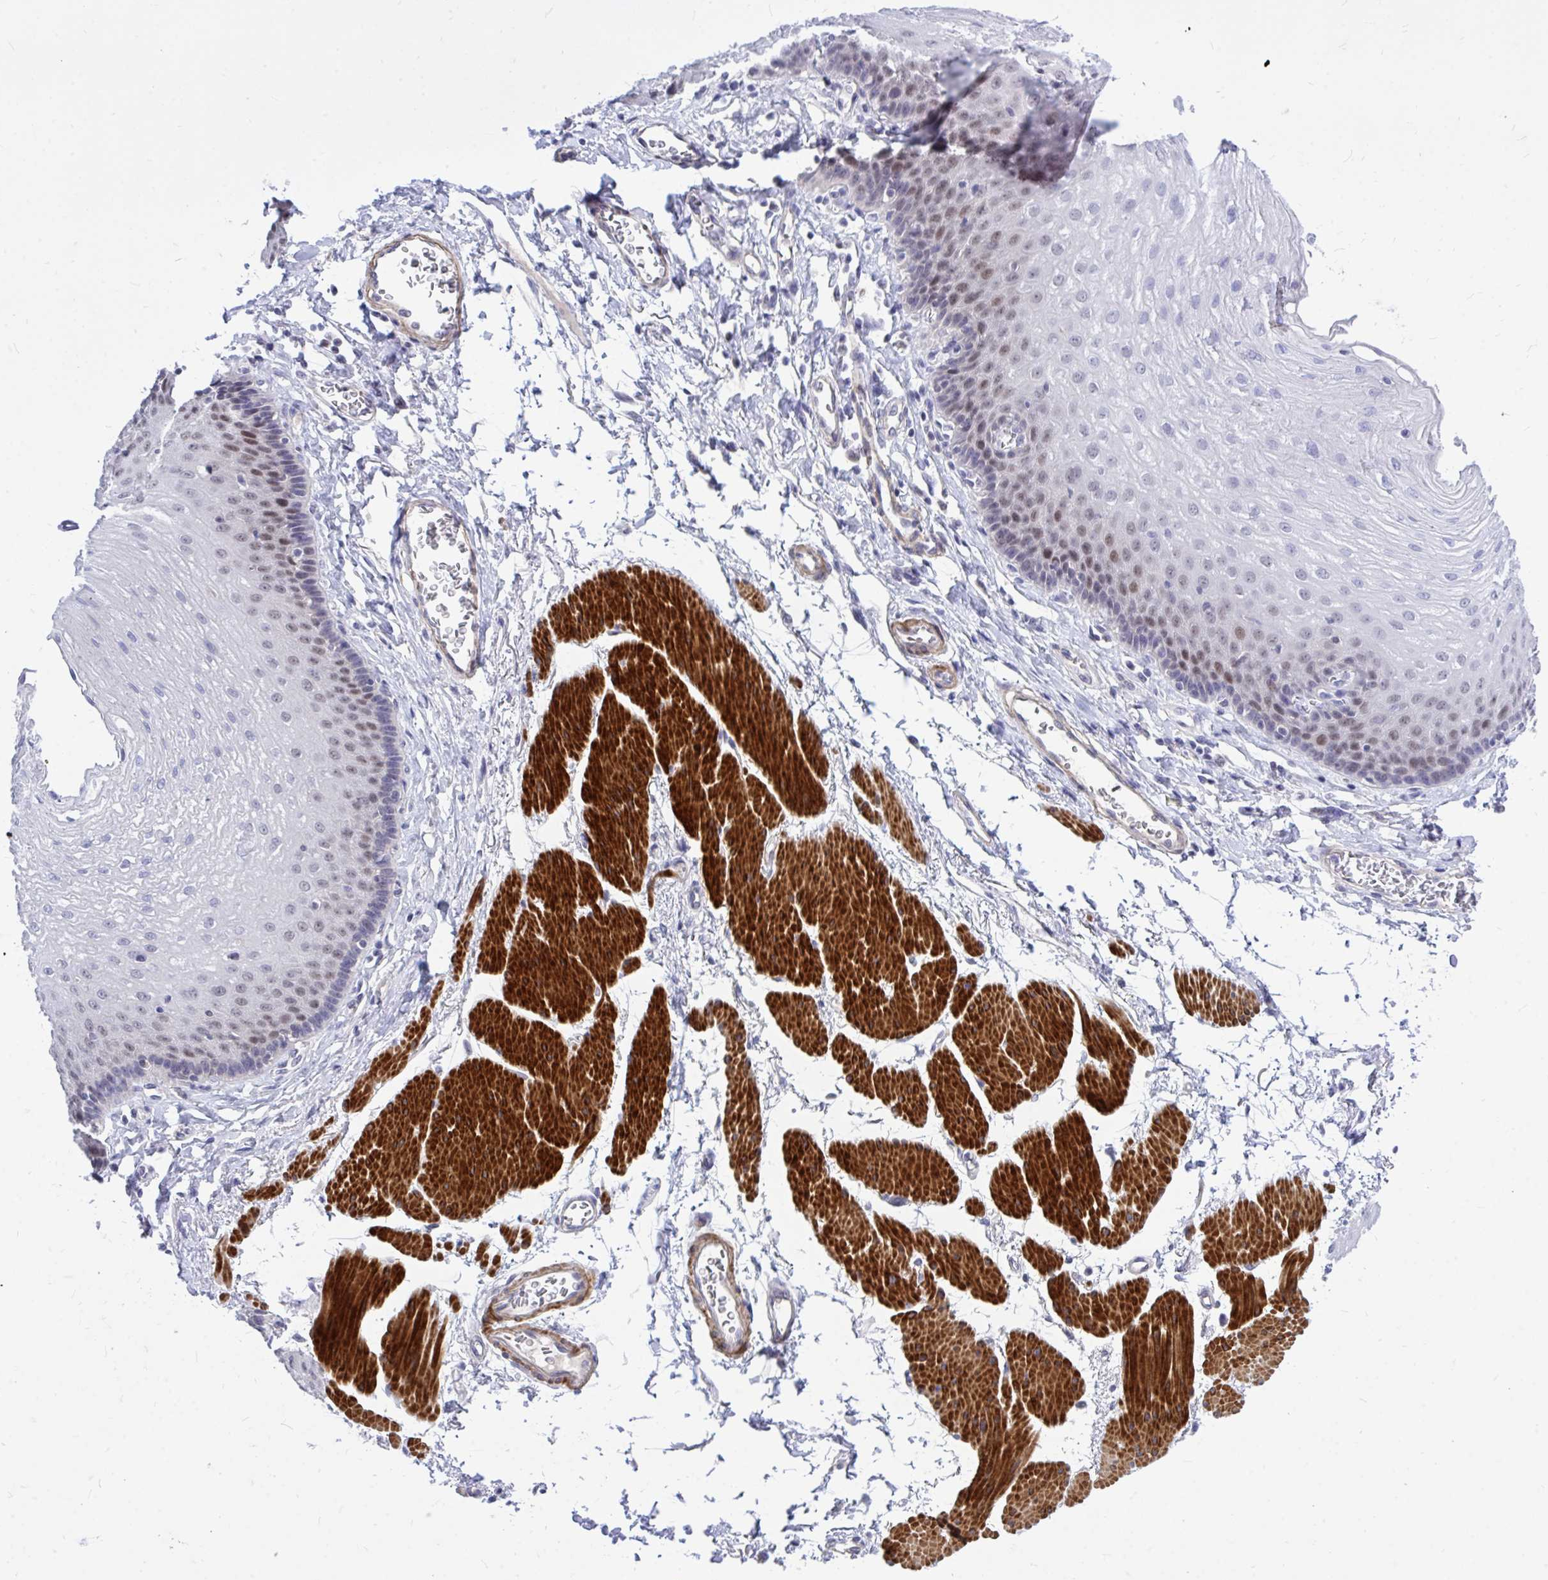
{"staining": {"intensity": "moderate", "quantity": "<25%", "location": "nuclear"}, "tissue": "esophagus", "cell_type": "Squamous epithelial cells", "image_type": "normal", "snomed": [{"axis": "morphology", "description": "Normal tissue, NOS"}, {"axis": "topography", "description": "Esophagus"}], "caption": "Immunohistochemistry (IHC) of benign esophagus demonstrates low levels of moderate nuclear positivity in about <25% of squamous epithelial cells. Immunohistochemistry (IHC) stains the protein of interest in brown and the nuclei are stained blue.", "gene": "ZBTB25", "patient": {"sex": "female", "age": 81}}